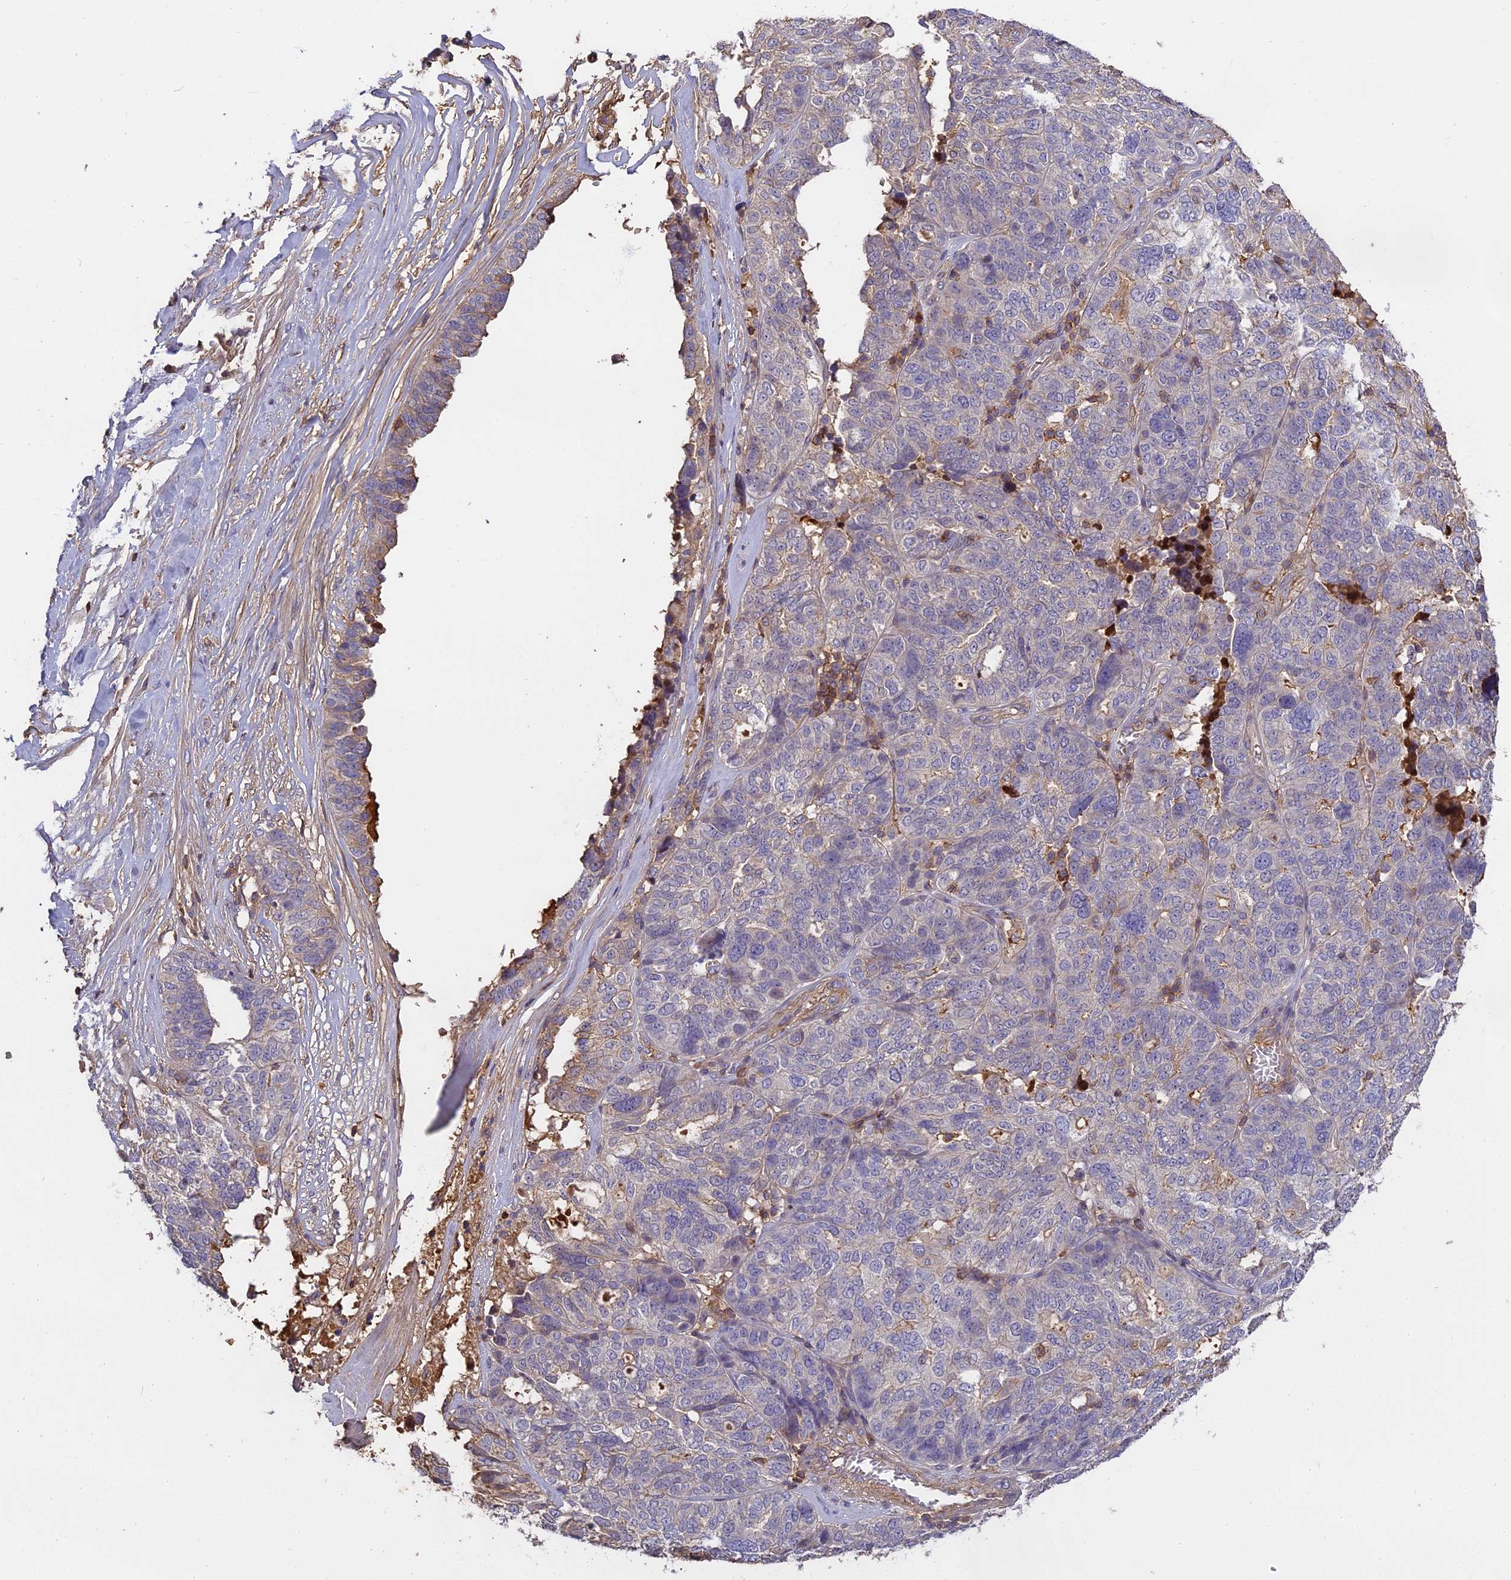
{"staining": {"intensity": "negative", "quantity": "none", "location": "none"}, "tissue": "ovarian cancer", "cell_type": "Tumor cells", "image_type": "cancer", "snomed": [{"axis": "morphology", "description": "Cystadenocarcinoma, serous, NOS"}, {"axis": "topography", "description": "Ovary"}], "caption": "Micrograph shows no significant protein staining in tumor cells of ovarian cancer.", "gene": "CFAP119", "patient": {"sex": "female", "age": 59}}